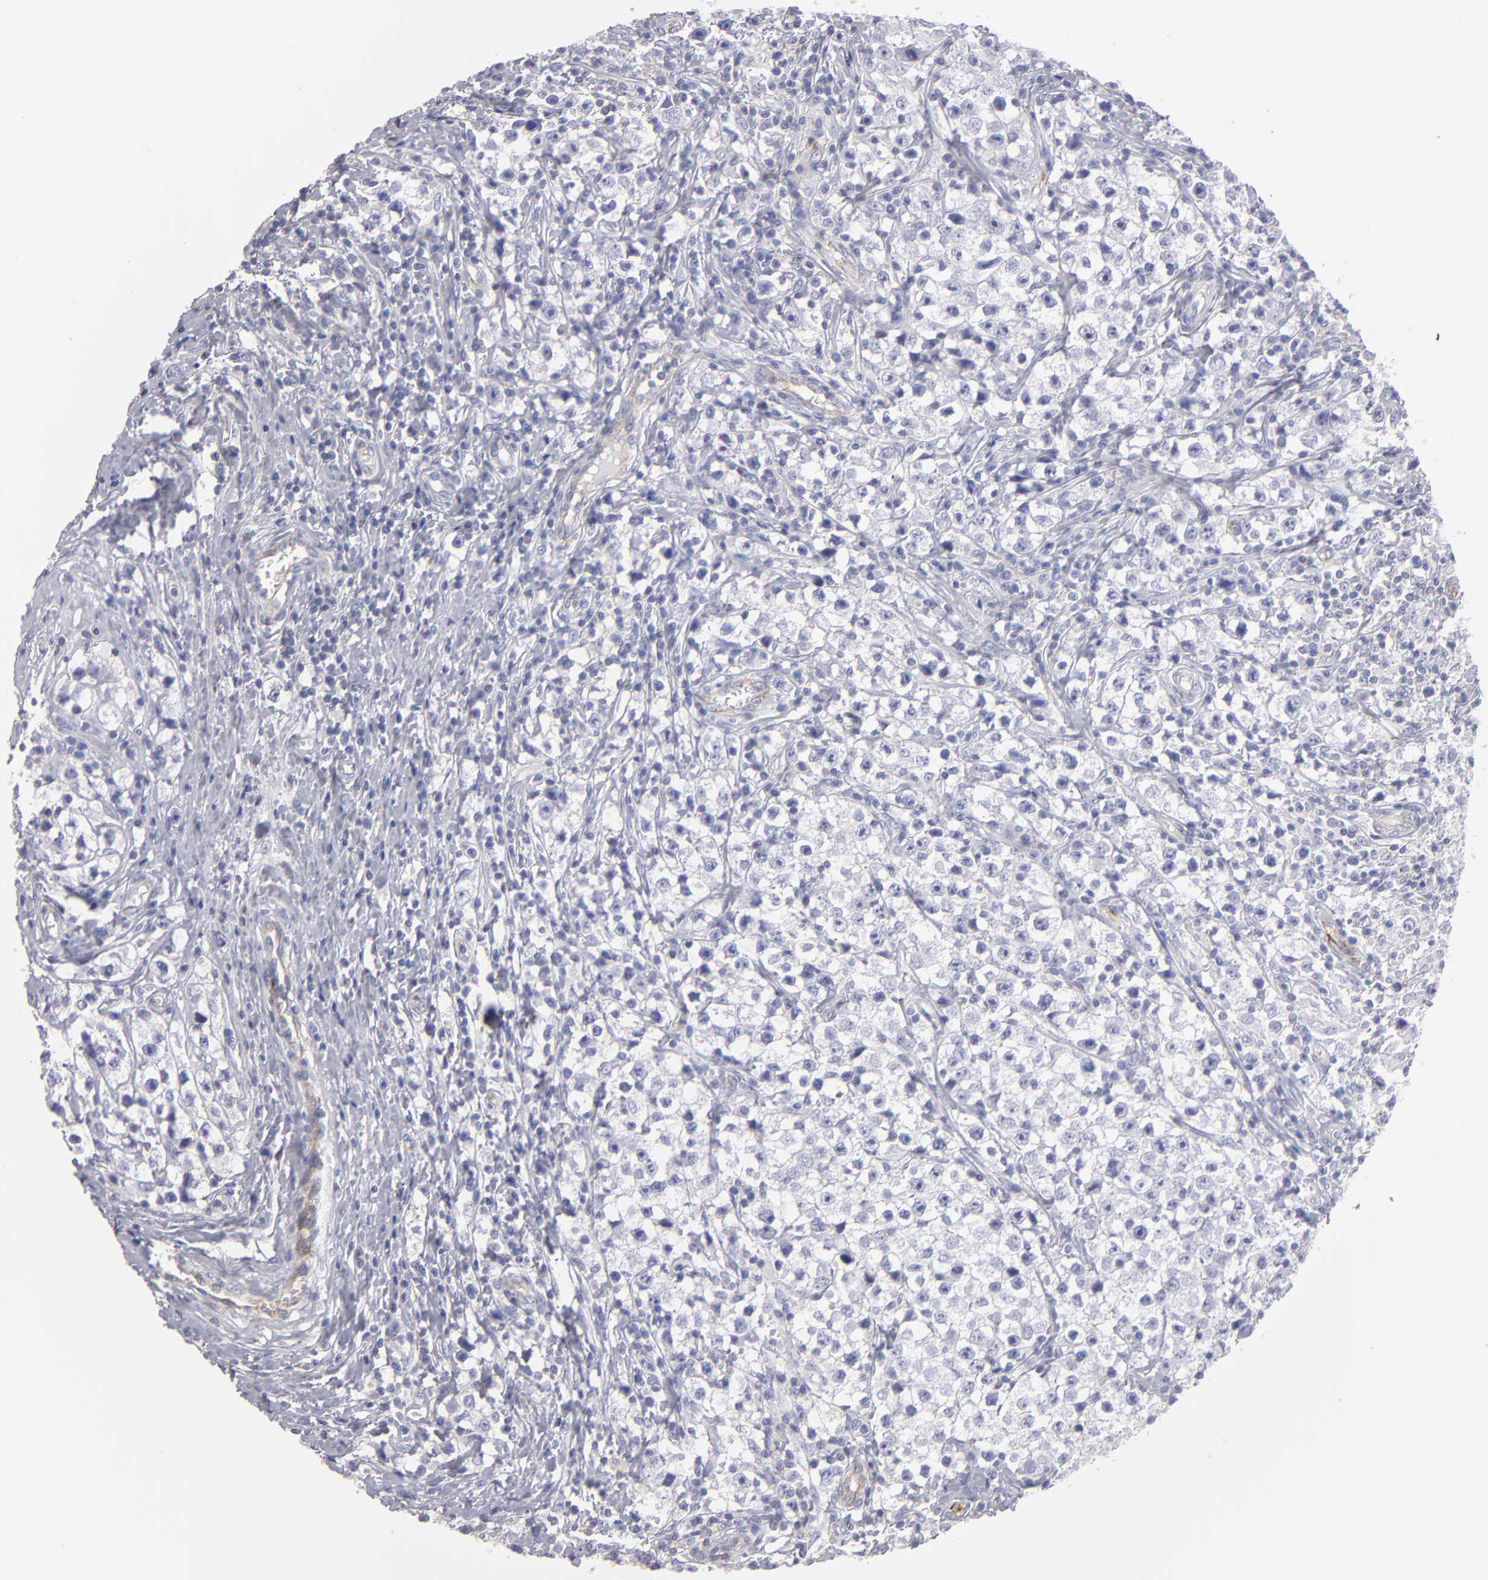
{"staining": {"intensity": "negative", "quantity": "none", "location": "none"}, "tissue": "testis cancer", "cell_type": "Tumor cells", "image_type": "cancer", "snomed": [{"axis": "morphology", "description": "Seminoma, NOS"}, {"axis": "topography", "description": "Testis"}], "caption": "Tumor cells are negative for protein expression in human testis cancer.", "gene": "ABCB1", "patient": {"sex": "male", "age": 35}}